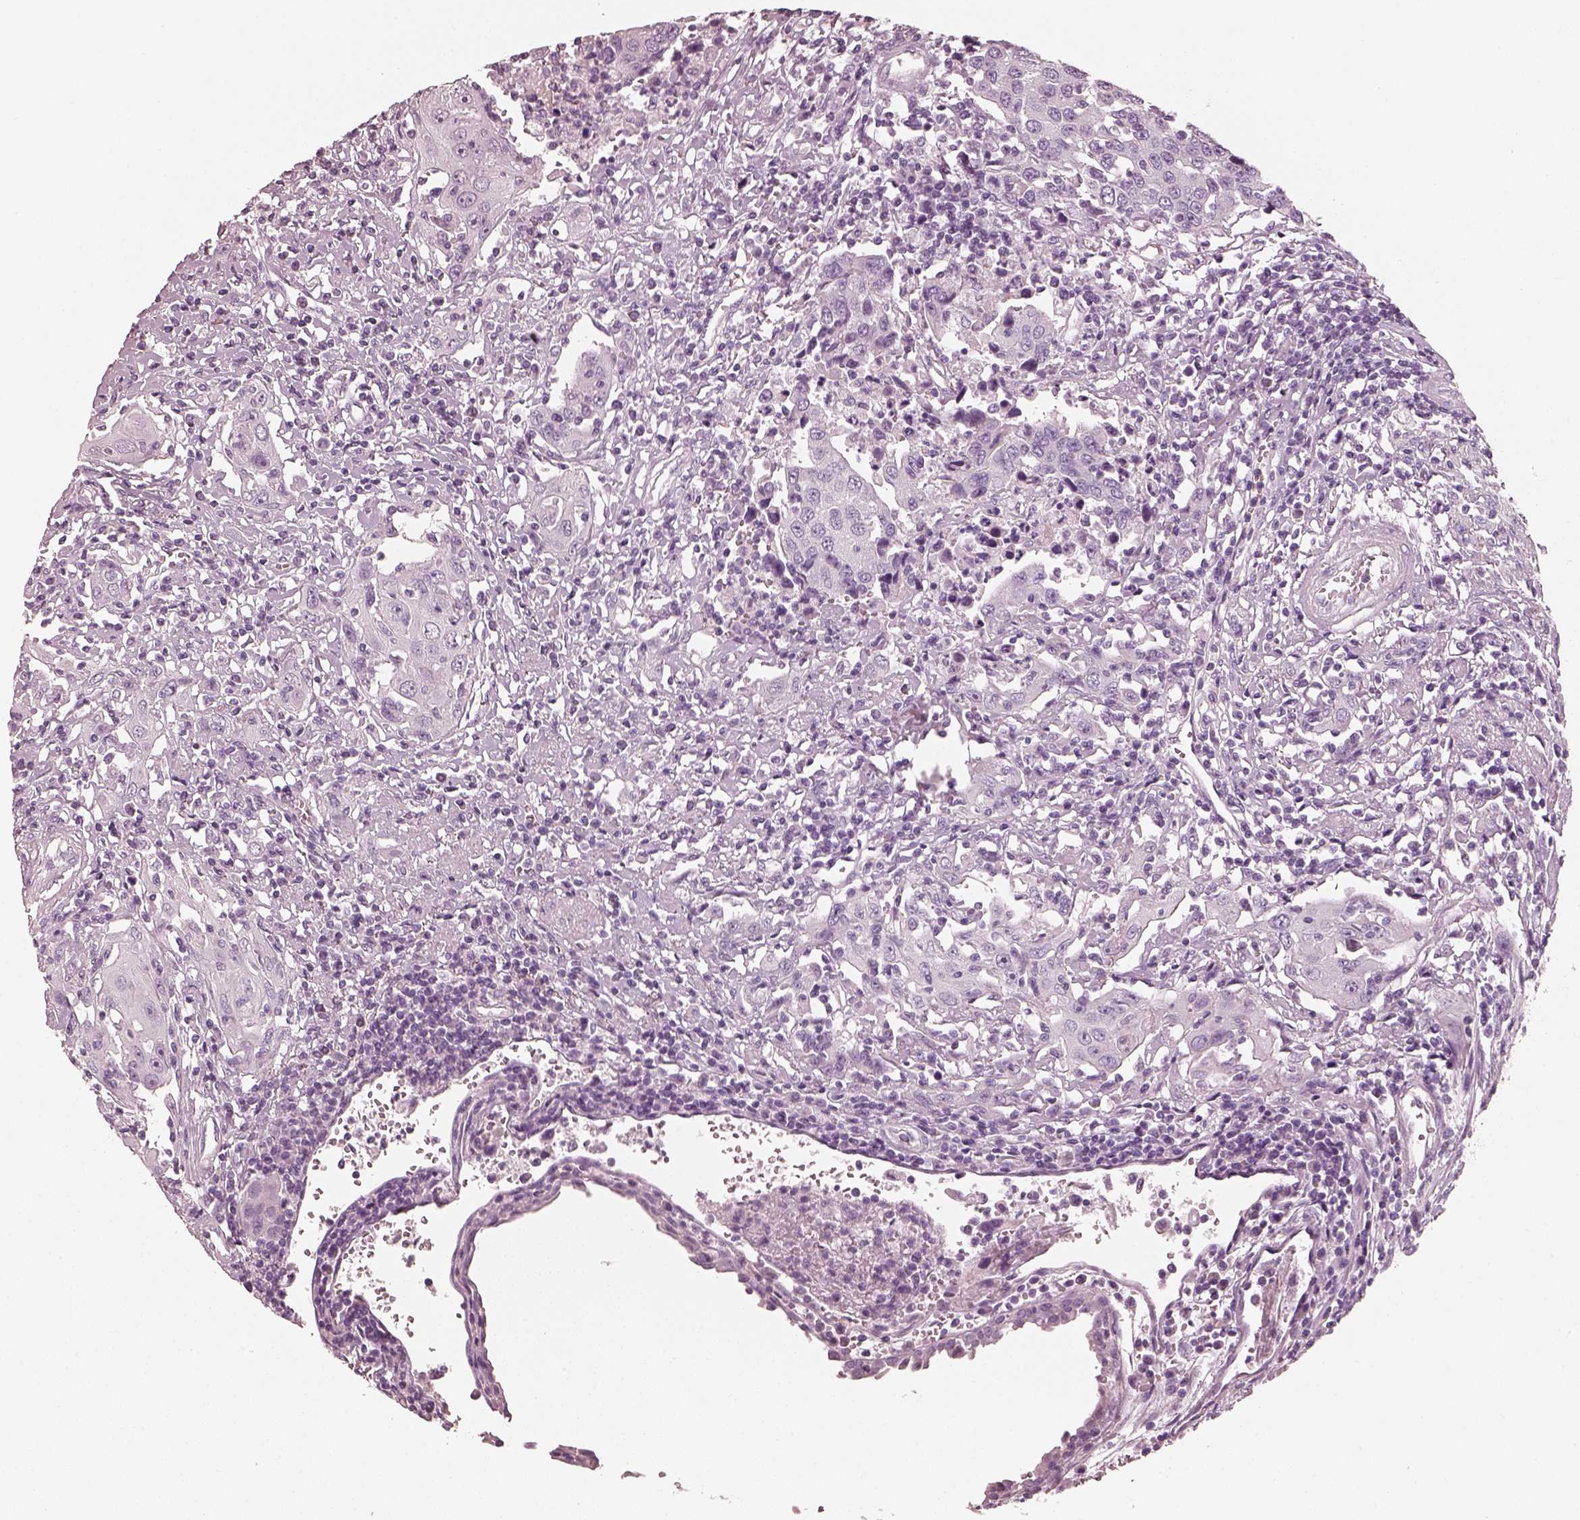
{"staining": {"intensity": "negative", "quantity": "none", "location": "none"}, "tissue": "urothelial cancer", "cell_type": "Tumor cells", "image_type": "cancer", "snomed": [{"axis": "morphology", "description": "Urothelial carcinoma, High grade"}, {"axis": "topography", "description": "Urinary bladder"}], "caption": "High-grade urothelial carcinoma was stained to show a protein in brown. There is no significant staining in tumor cells.", "gene": "R3HDML", "patient": {"sex": "female", "age": 85}}